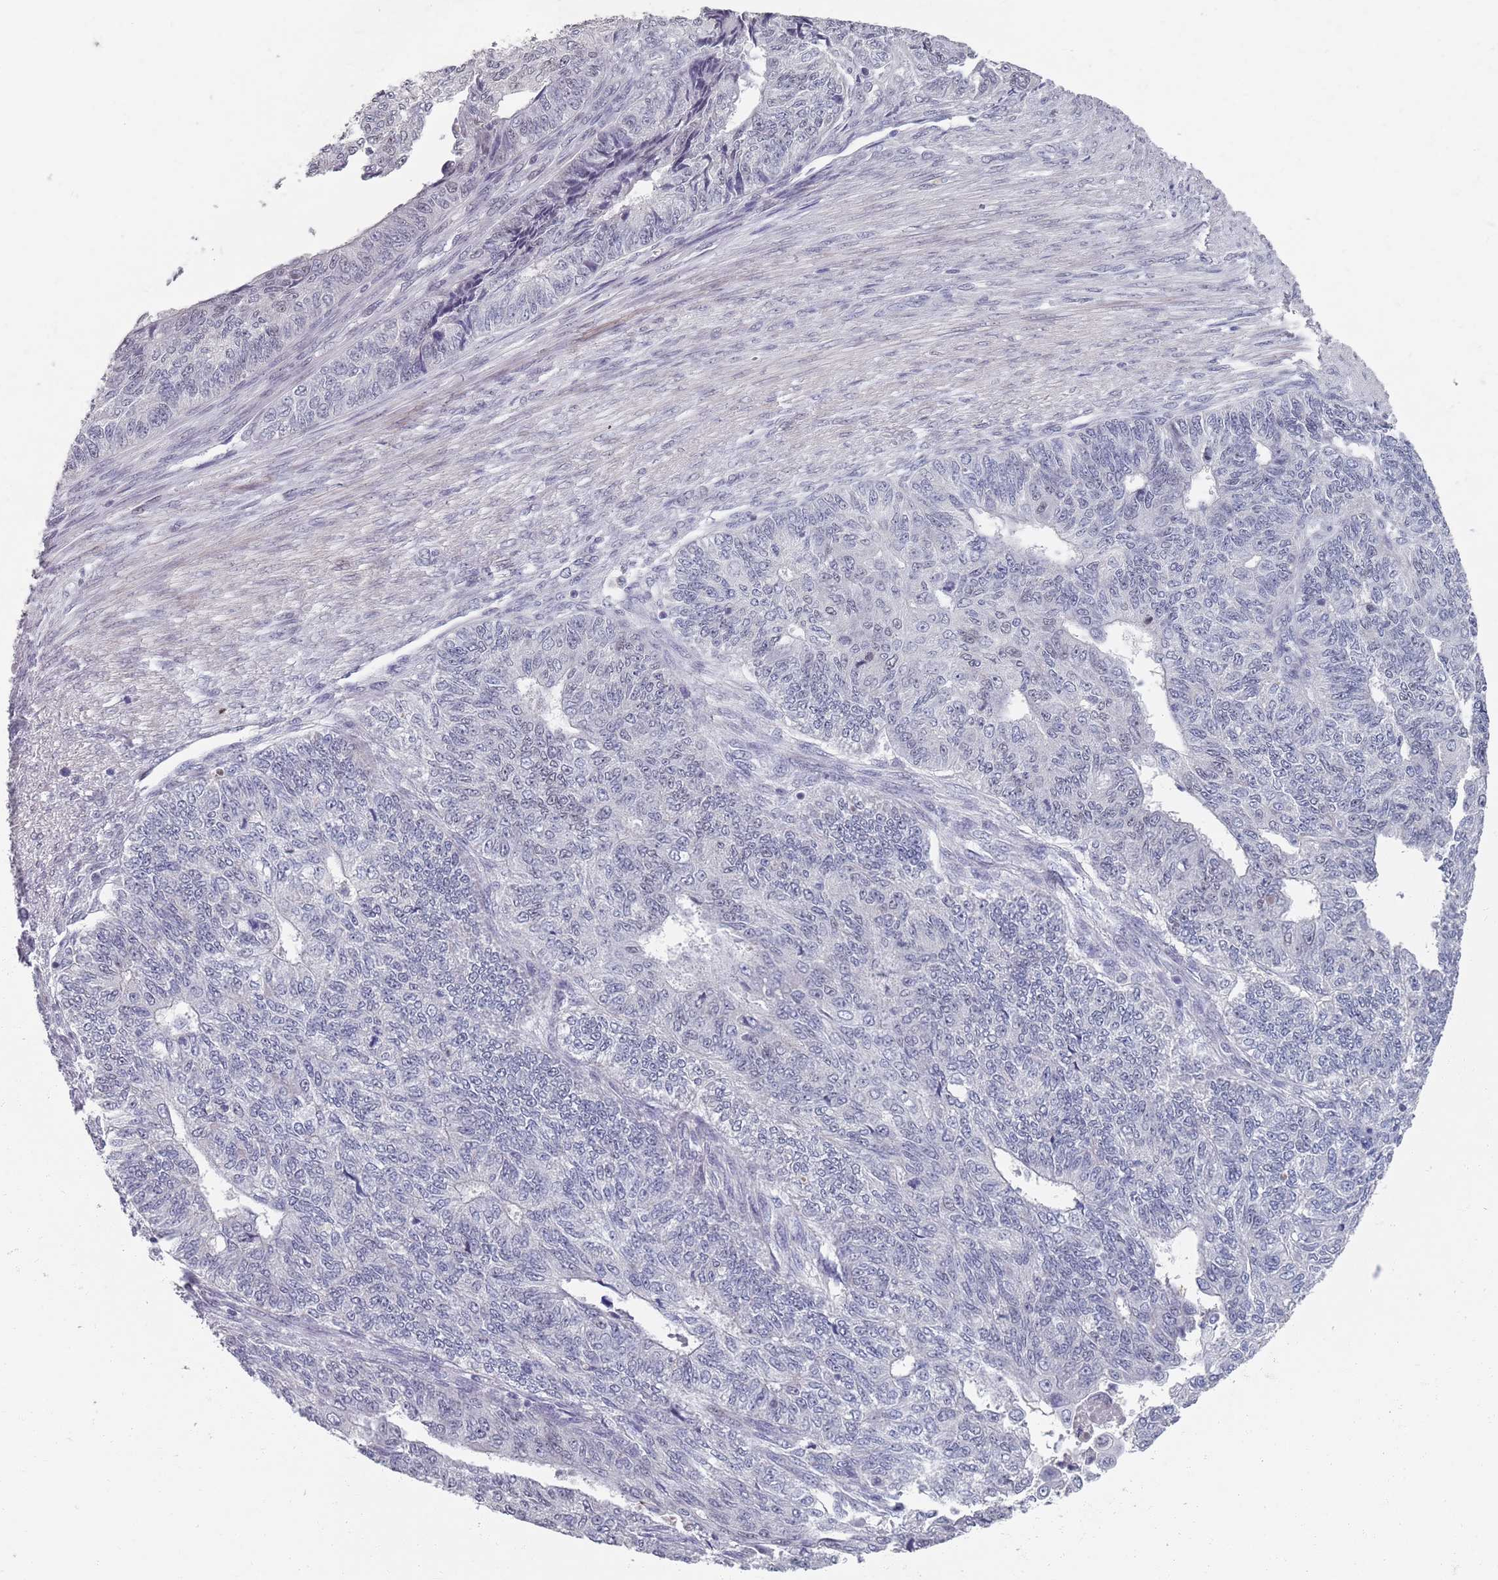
{"staining": {"intensity": "negative", "quantity": "none", "location": "none"}, "tissue": "endometrial cancer", "cell_type": "Tumor cells", "image_type": "cancer", "snomed": [{"axis": "morphology", "description": "Adenocarcinoma, NOS"}, {"axis": "topography", "description": "Endometrium"}], "caption": "The IHC histopathology image has no significant expression in tumor cells of adenocarcinoma (endometrial) tissue.", "gene": "SAMD1", "patient": {"sex": "female", "age": 32}}